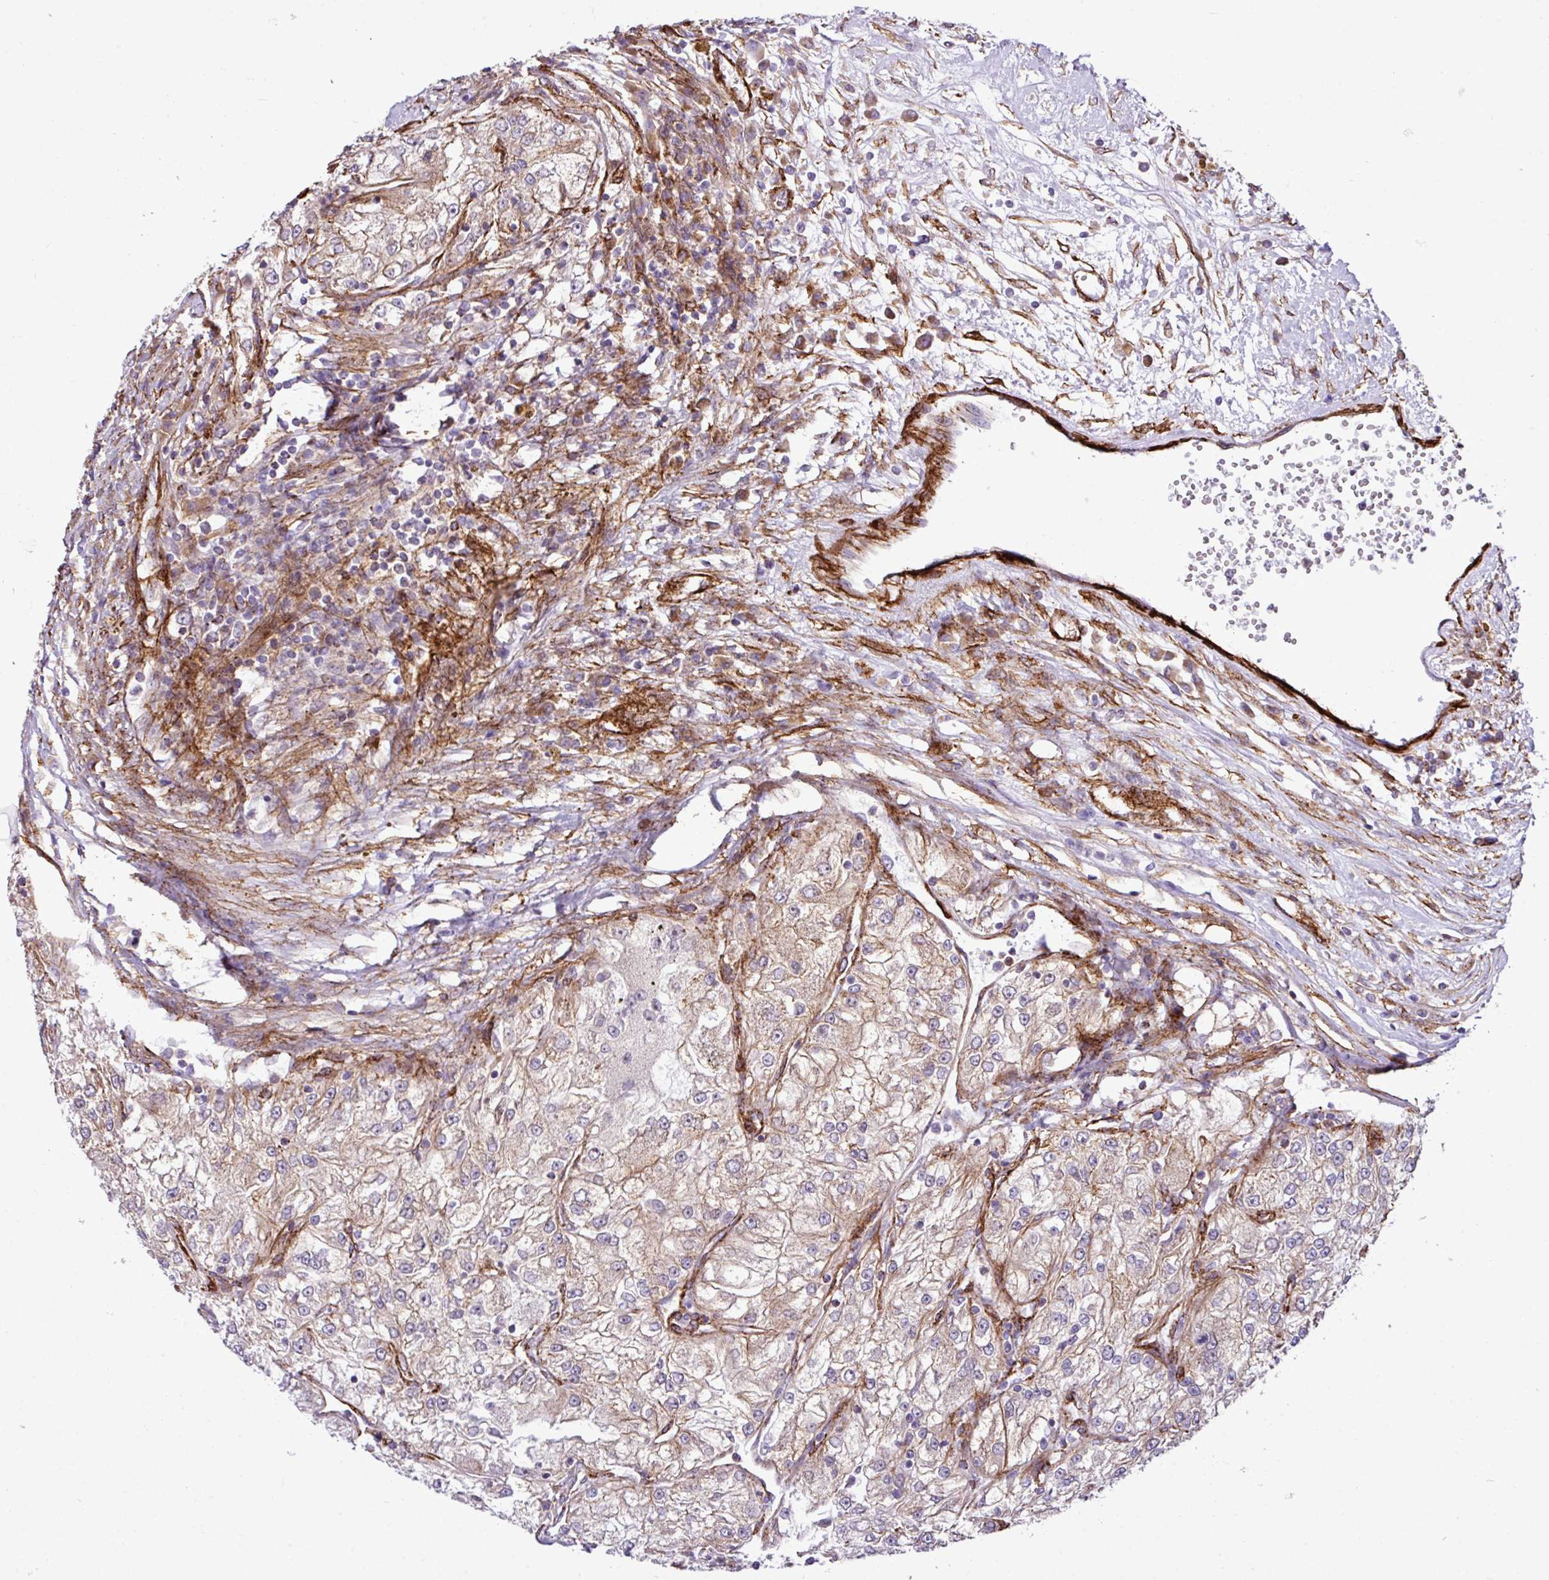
{"staining": {"intensity": "weak", "quantity": "25%-75%", "location": "cytoplasmic/membranous"}, "tissue": "renal cancer", "cell_type": "Tumor cells", "image_type": "cancer", "snomed": [{"axis": "morphology", "description": "Adenocarcinoma, NOS"}, {"axis": "topography", "description": "Kidney"}], "caption": "An immunohistochemistry image of neoplastic tissue is shown. Protein staining in brown highlights weak cytoplasmic/membranous positivity in renal adenocarcinoma within tumor cells.", "gene": "FAM47E", "patient": {"sex": "female", "age": 72}}